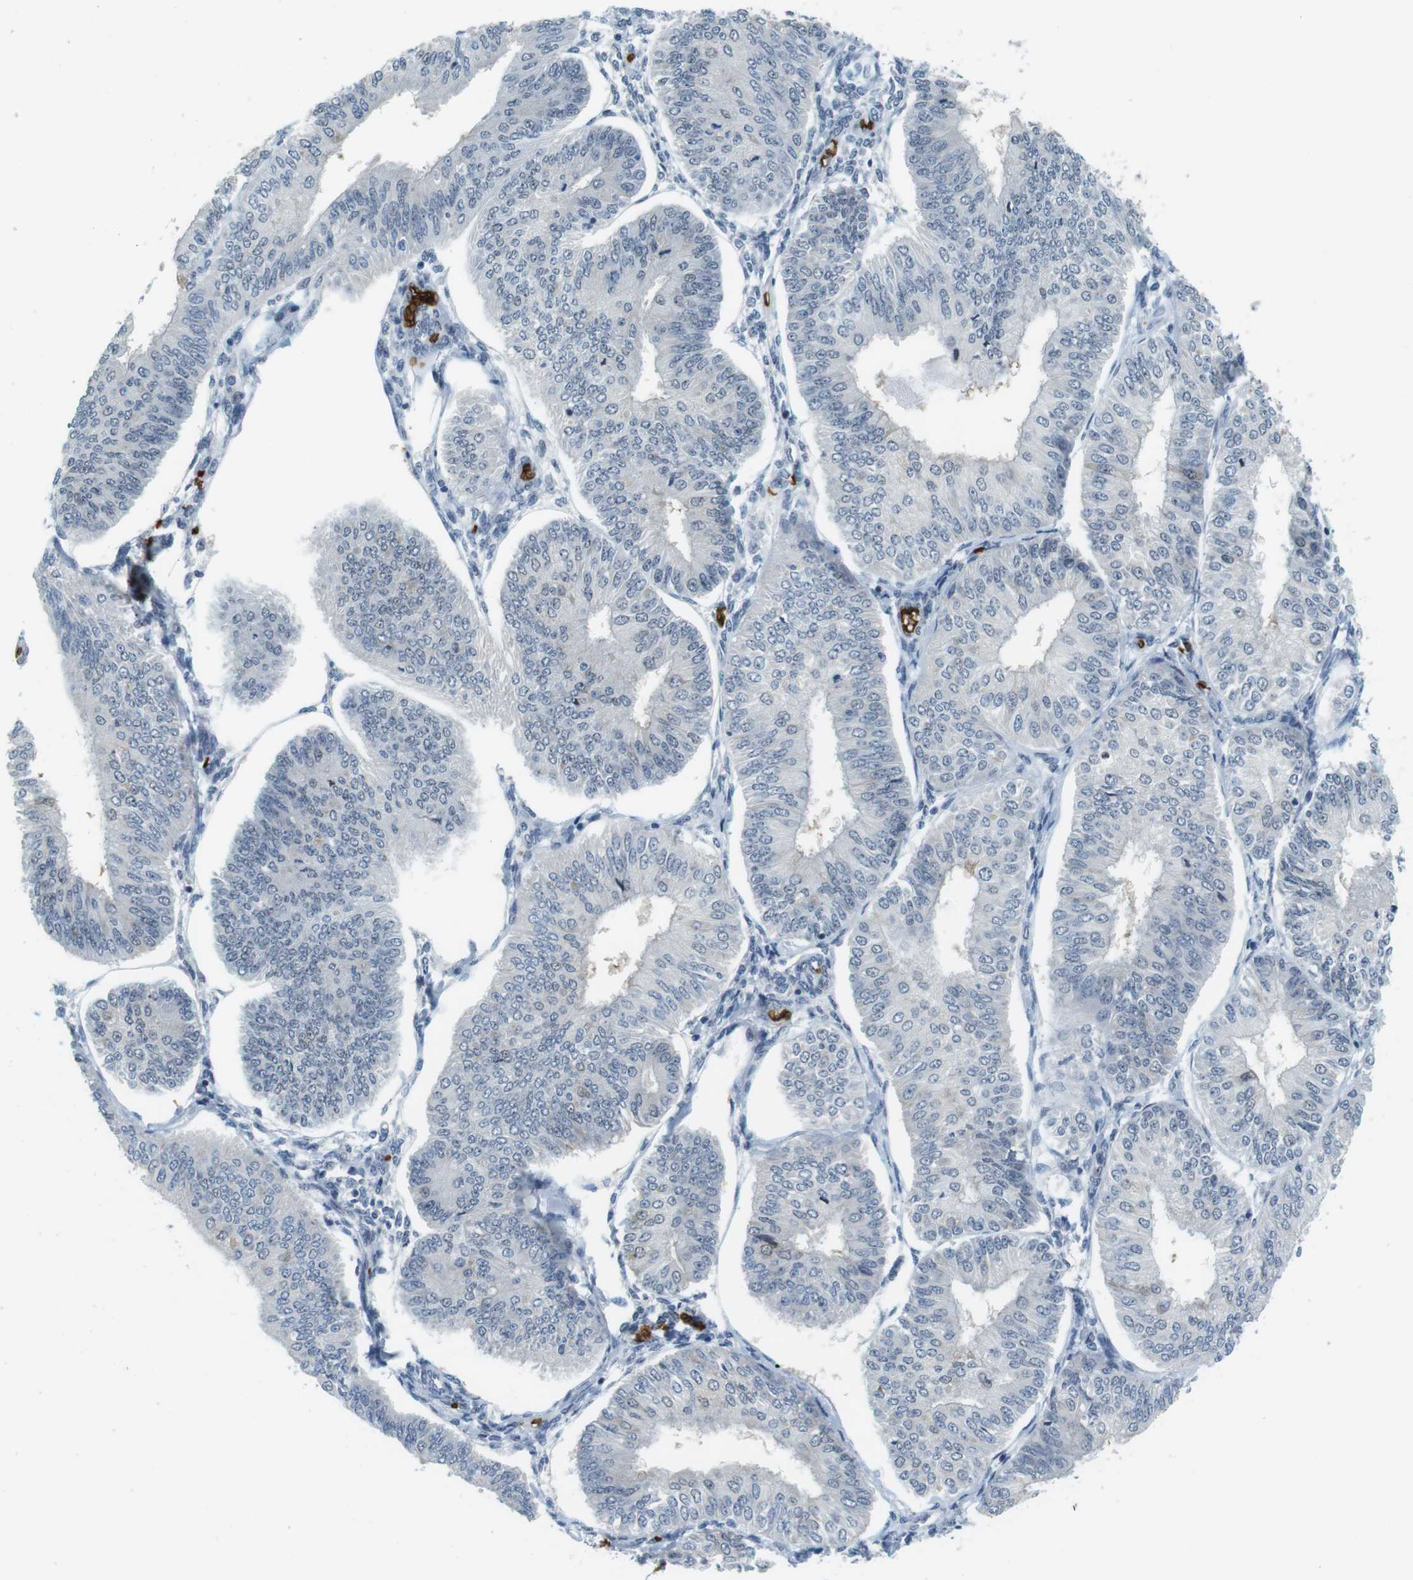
{"staining": {"intensity": "negative", "quantity": "none", "location": "none"}, "tissue": "endometrial cancer", "cell_type": "Tumor cells", "image_type": "cancer", "snomed": [{"axis": "morphology", "description": "Adenocarcinoma, NOS"}, {"axis": "topography", "description": "Endometrium"}], "caption": "Immunohistochemistry photomicrograph of endometrial adenocarcinoma stained for a protein (brown), which demonstrates no staining in tumor cells. The staining was performed using DAB to visualize the protein expression in brown, while the nuclei were stained in blue with hematoxylin (Magnification: 20x).", "gene": "SLC4A1", "patient": {"sex": "female", "age": 58}}